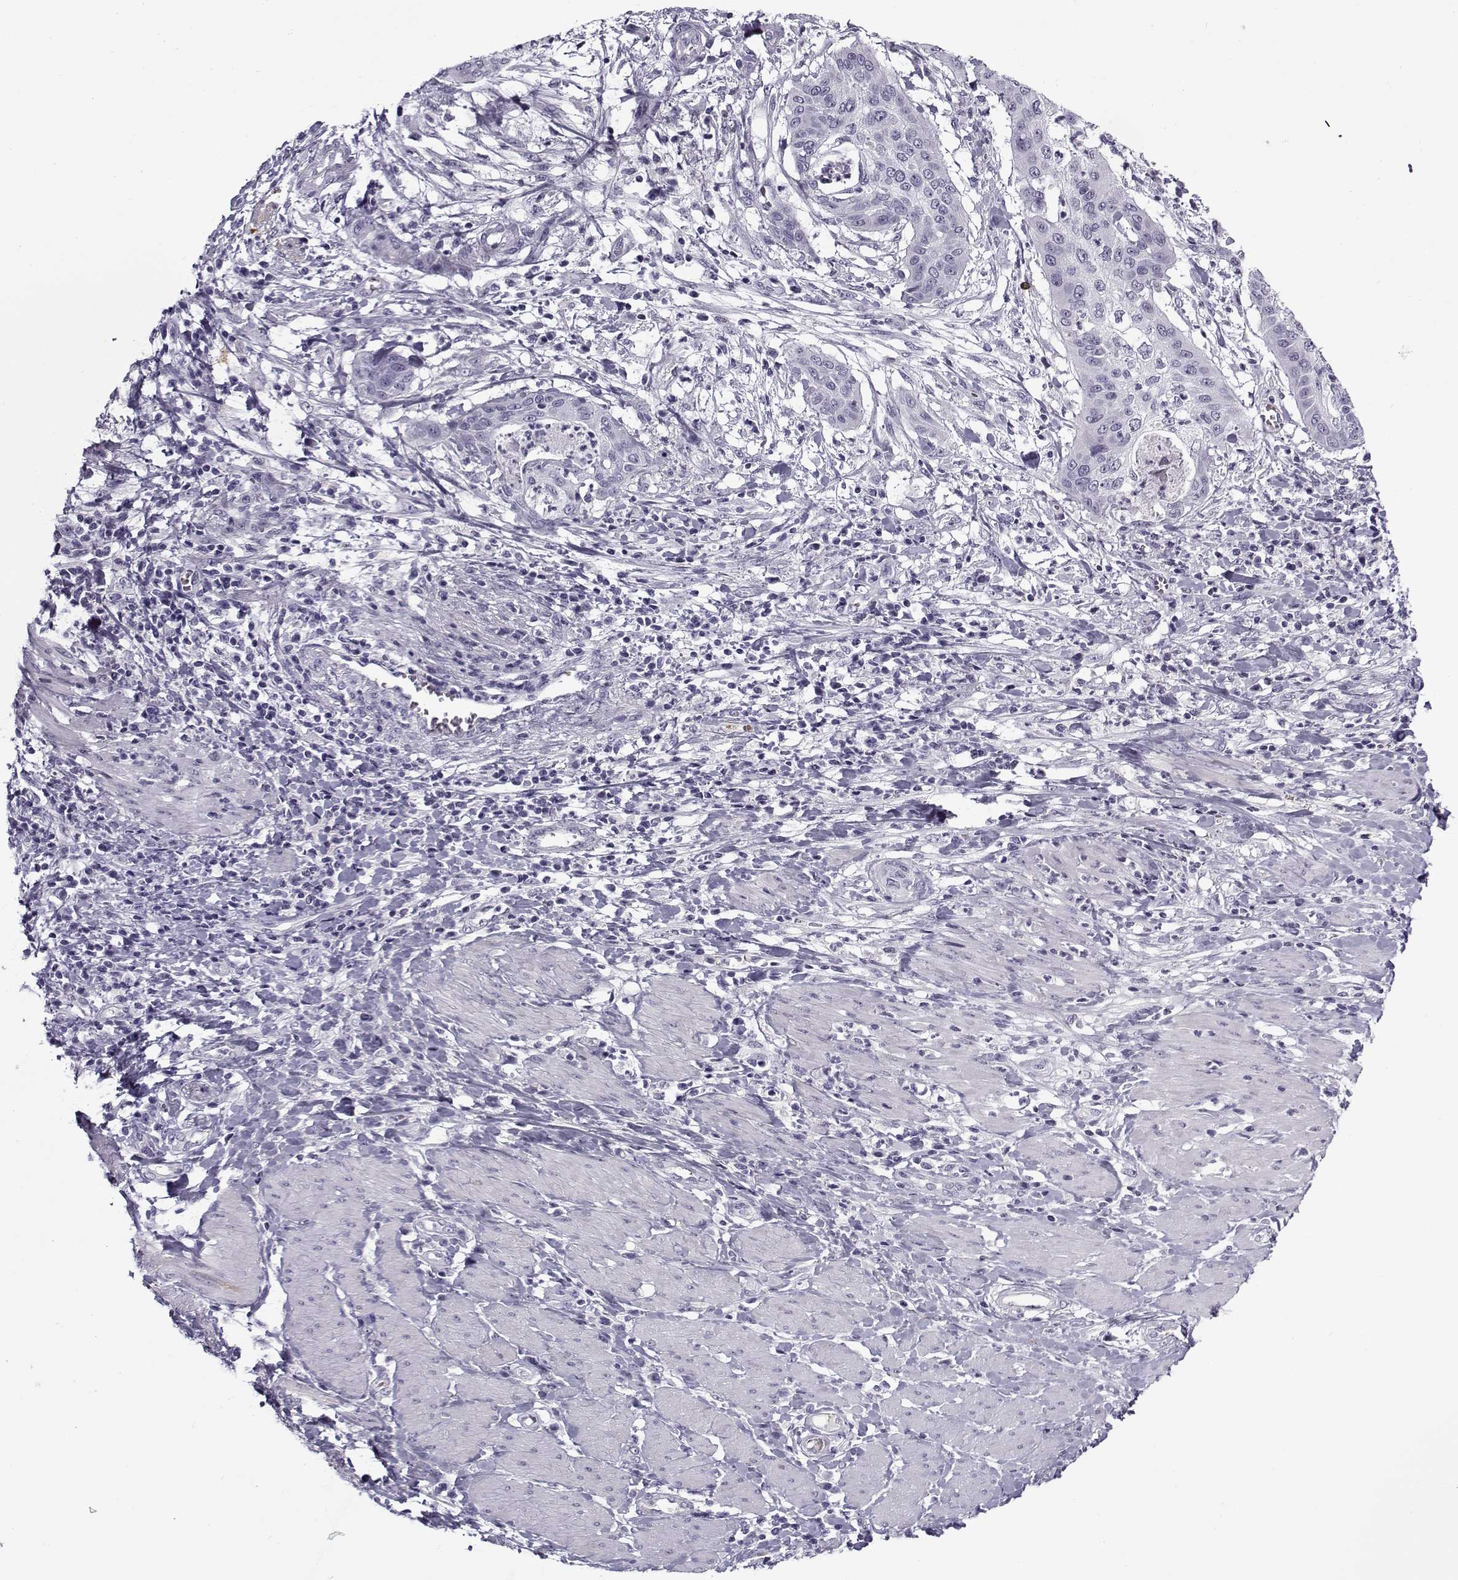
{"staining": {"intensity": "negative", "quantity": "none", "location": "none"}, "tissue": "cervical cancer", "cell_type": "Tumor cells", "image_type": "cancer", "snomed": [{"axis": "morphology", "description": "Squamous cell carcinoma, NOS"}, {"axis": "topography", "description": "Cervix"}], "caption": "Micrograph shows no significant protein staining in tumor cells of cervical cancer (squamous cell carcinoma).", "gene": "SNCA", "patient": {"sex": "female", "age": 39}}